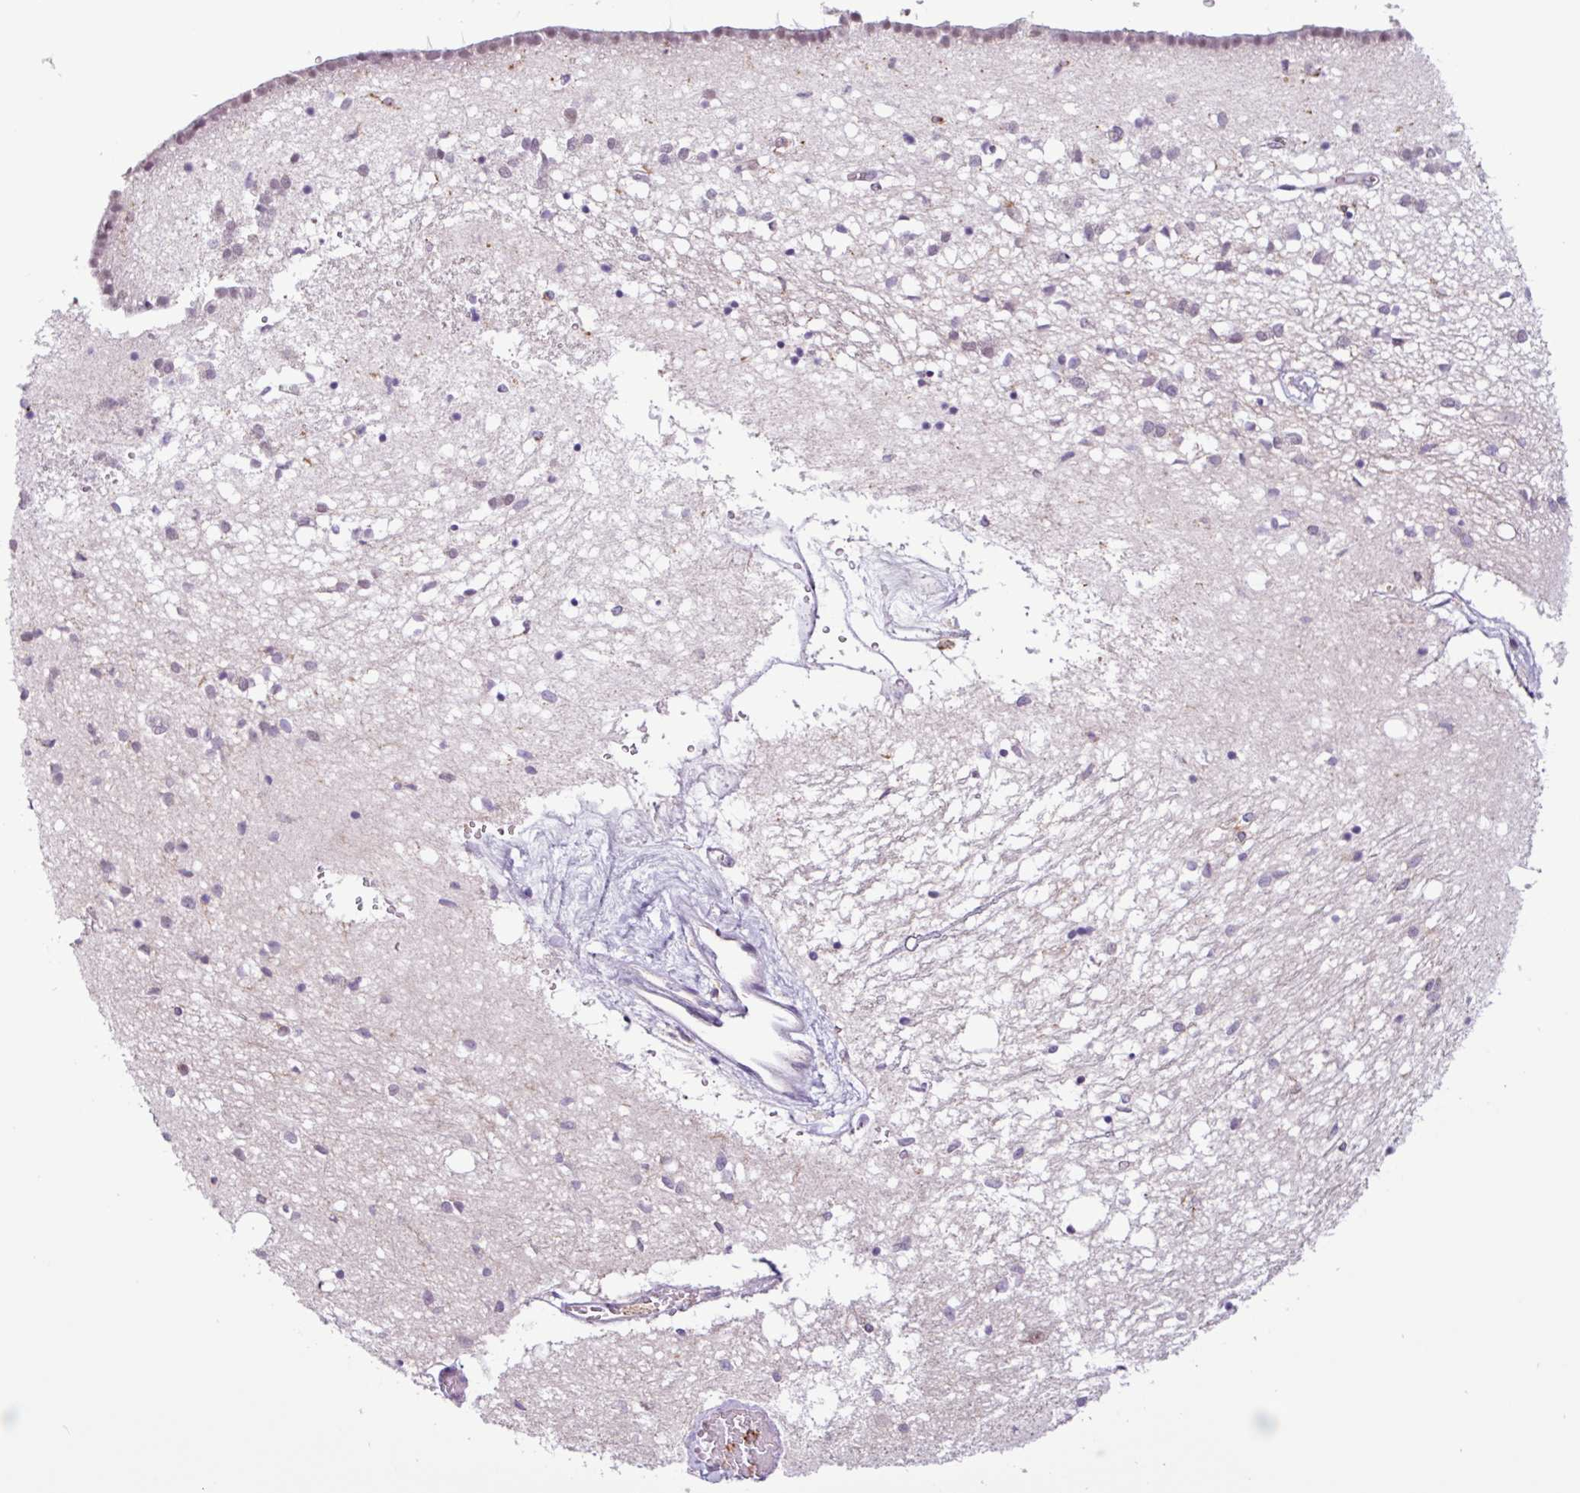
{"staining": {"intensity": "negative", "quantity": "none", "location": "none"}, "tissue": "caudate", "cell_type": "Glial cells", "image_type": "normal", "snomed": [{"axis": "morphology", "description": "Normal tissue, NOS"}, {"axis": "topography", "description": "Lateral ventricle wall"}], "caption": "Glial cells are negative for protein expression in normal human caudate.", "gene": "ACTR3B", "patient": {"sex": "male", "age": 70}}